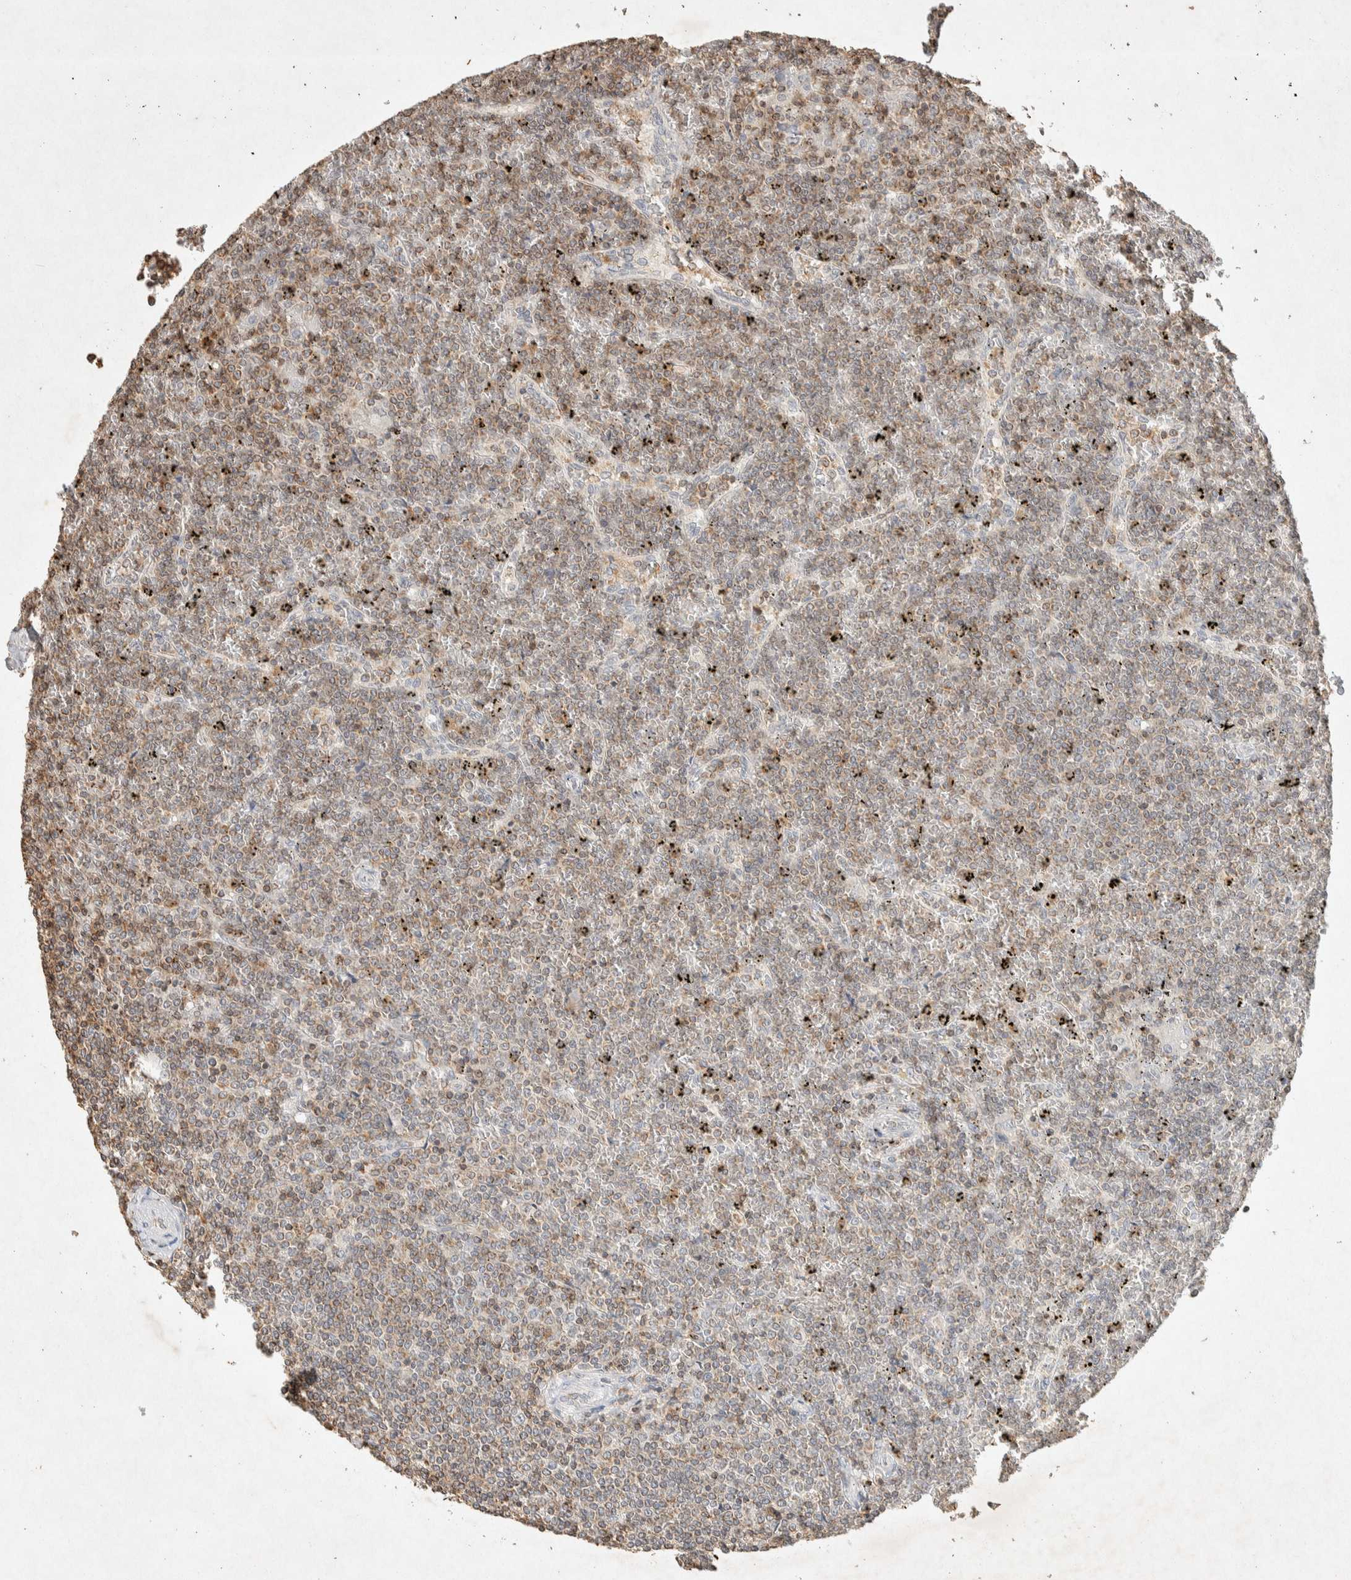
{"staining": {"intensity": "weak", "quantity": "25%-75%", "location": "cytoplasmic/membranous"}, "tissue": "lymphoma", "cell_type": "Tumor cells", "image_type": "cancer", "snomed": [{"axis": "morphology", "description": "Malignant lymphoma, non-Hodgkin's type, Low grade"}, {"axis": "topography", "description": "Spleen"}], "caption": "Immunohistochemical staining of human lymphoma displays weak cytoplasmic/membranous protein positivity in approximately 25%-75% of tumor cells.", "gene": "RAC2", "patient": {"sex": "female", "age": 19}}